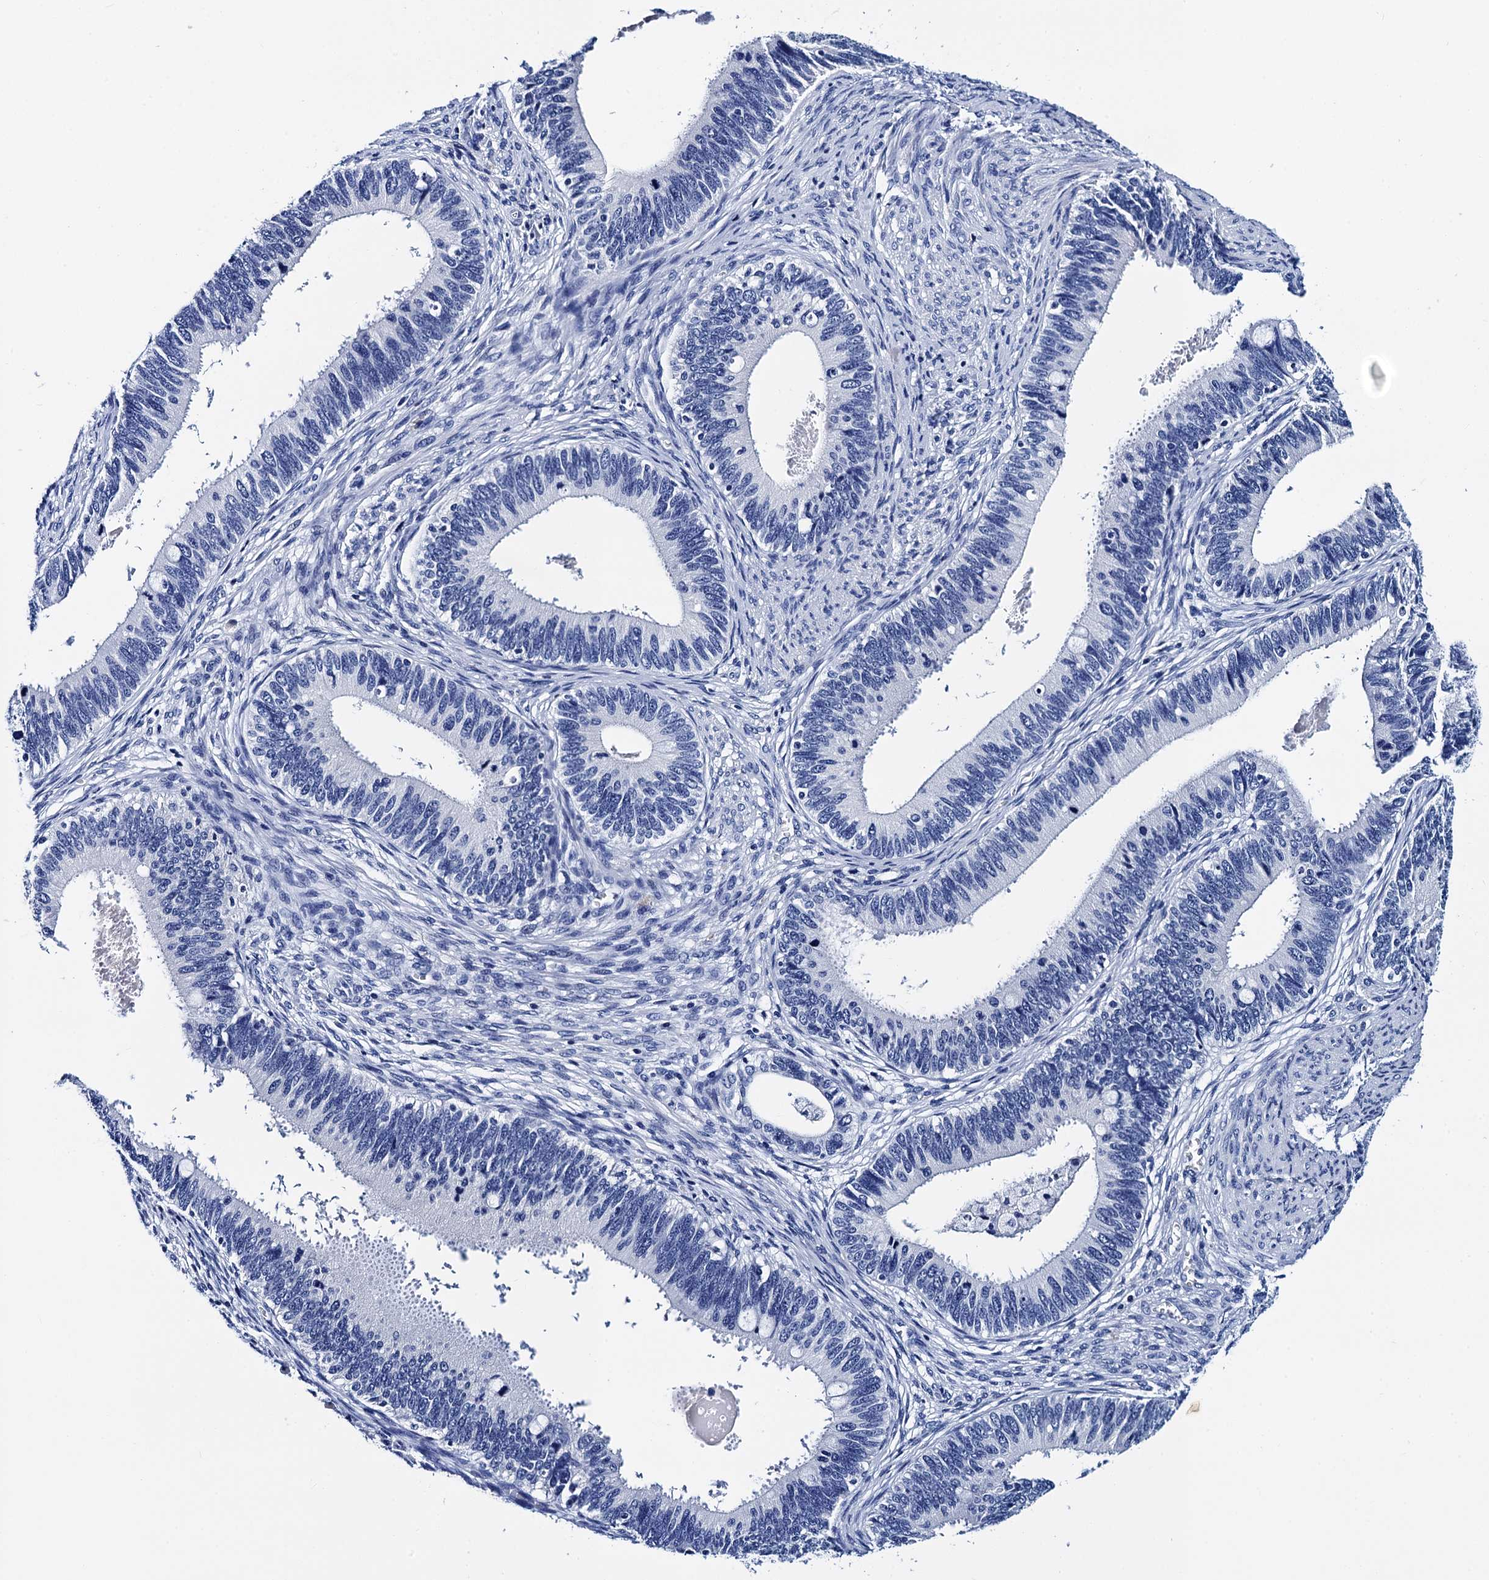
{"staining": {"intensity": "negative", "quantity": "none", "location": "none"}, "tissue": "cervical cancer", "cell_type": "Tumor cells", "image_type": "cancer", "snomed": [{"axis": "morphology", "description": "Adenocarcinoma, NOS"}, {"axis": "topography", "description": "Cervix"}], "caption": "This is an immunohistochemistry image of human cervical adenocarcinoma. There is no staining in tumor cells.", "gene": "MYBPC3", "patient": {"sex": "female", "age": 42}}